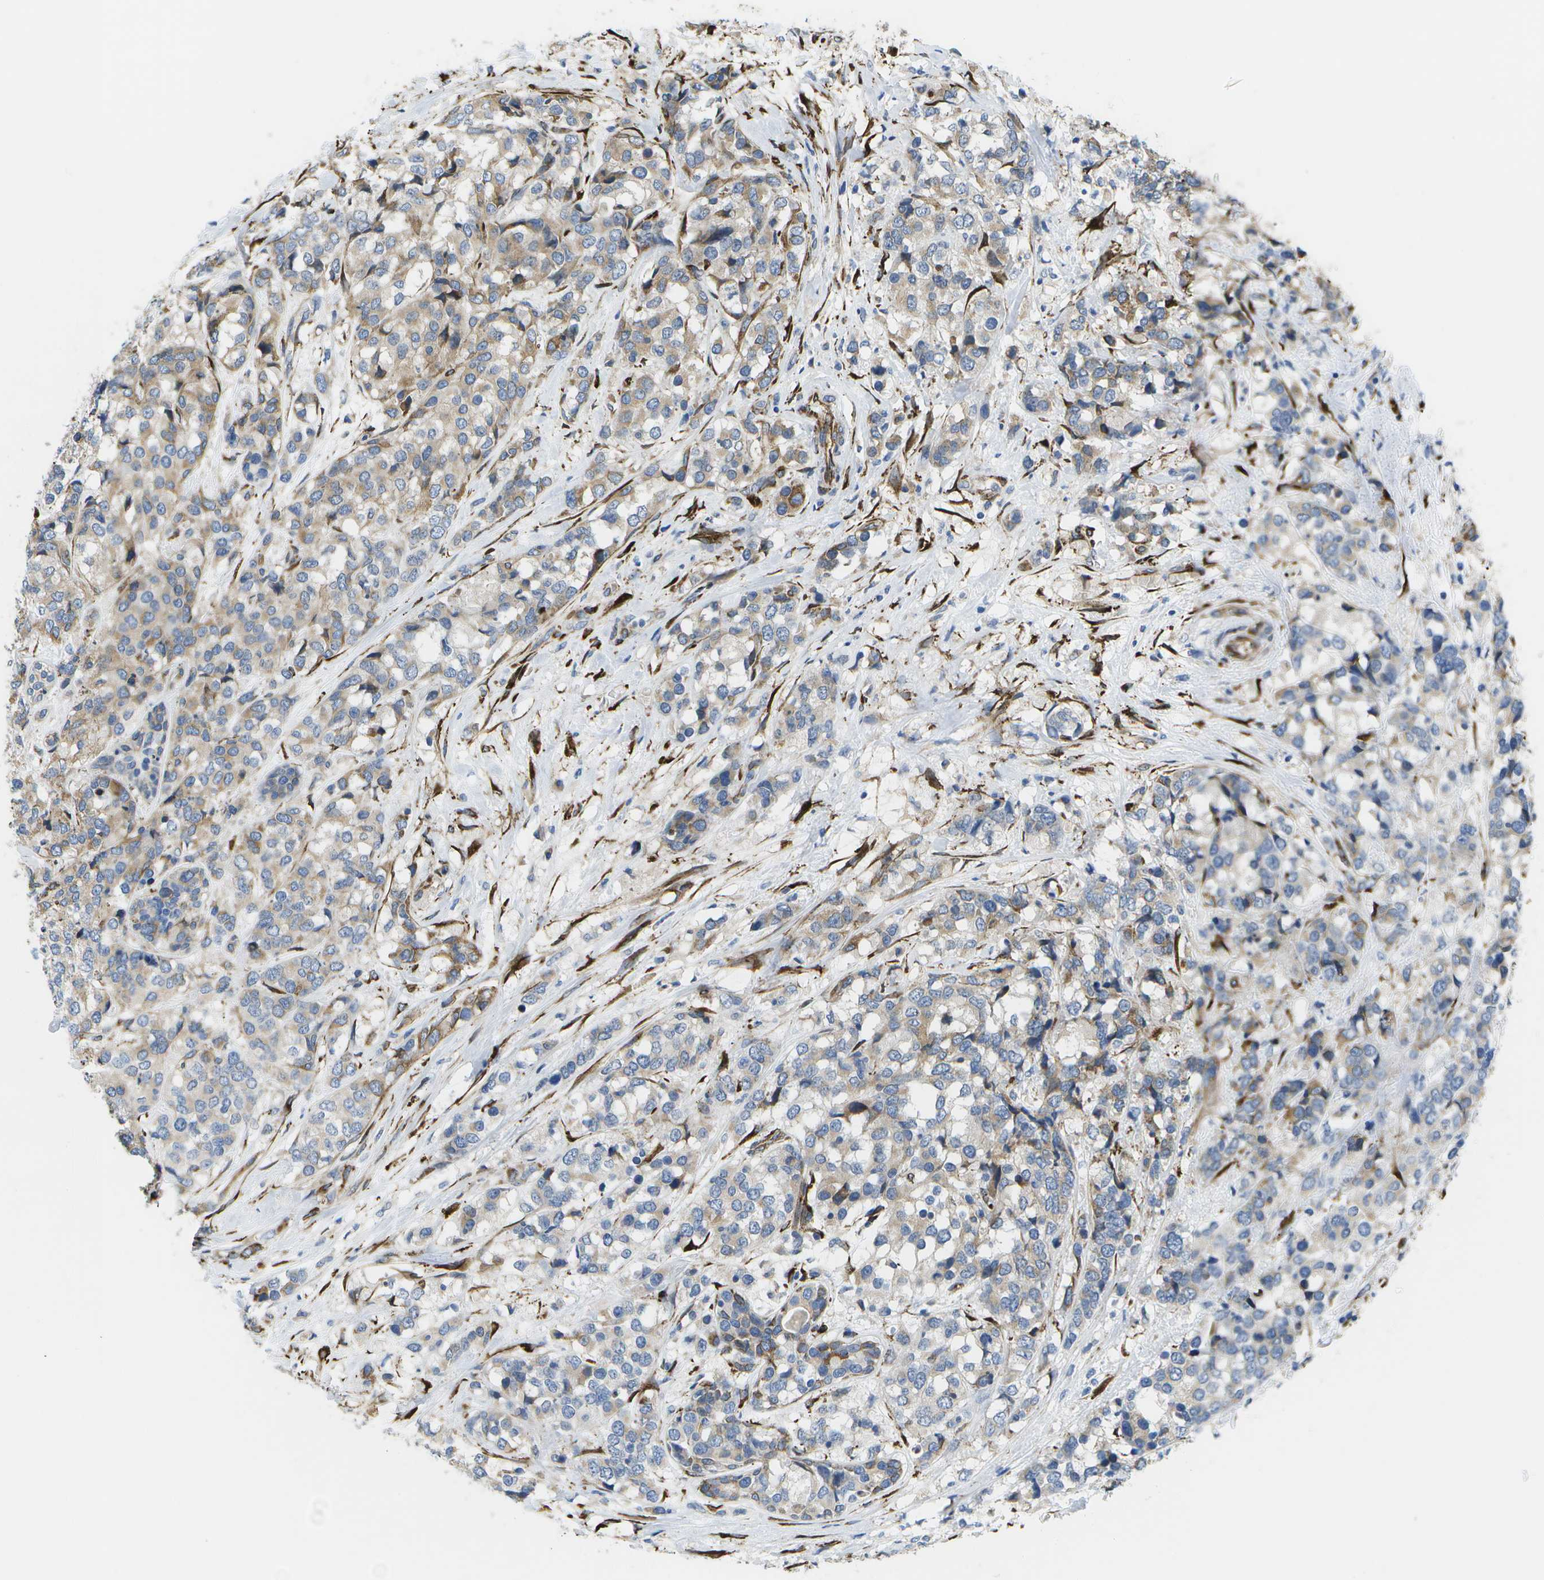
{"staining": {"intensity": "moderate", "quantity": "25%-75%", "location": "cytoplasmic/membranous"}, "tissue": "breast cancer", "cell_type": "Tumor cells", "image_type": "cancer", "snomed": [{"axis": "morphology", "description": "Lobular carcinoma"}, {"axis": "topography", "description": "Breast"}], "caption": "Protein expression analysis of human breast cancer reveals moderate cytoplasmic/membranous expression in approximately 25%-75% of tumor cells.", "gene": "ZDHHC17", "patient": {"sex": "female", "age": 59}}